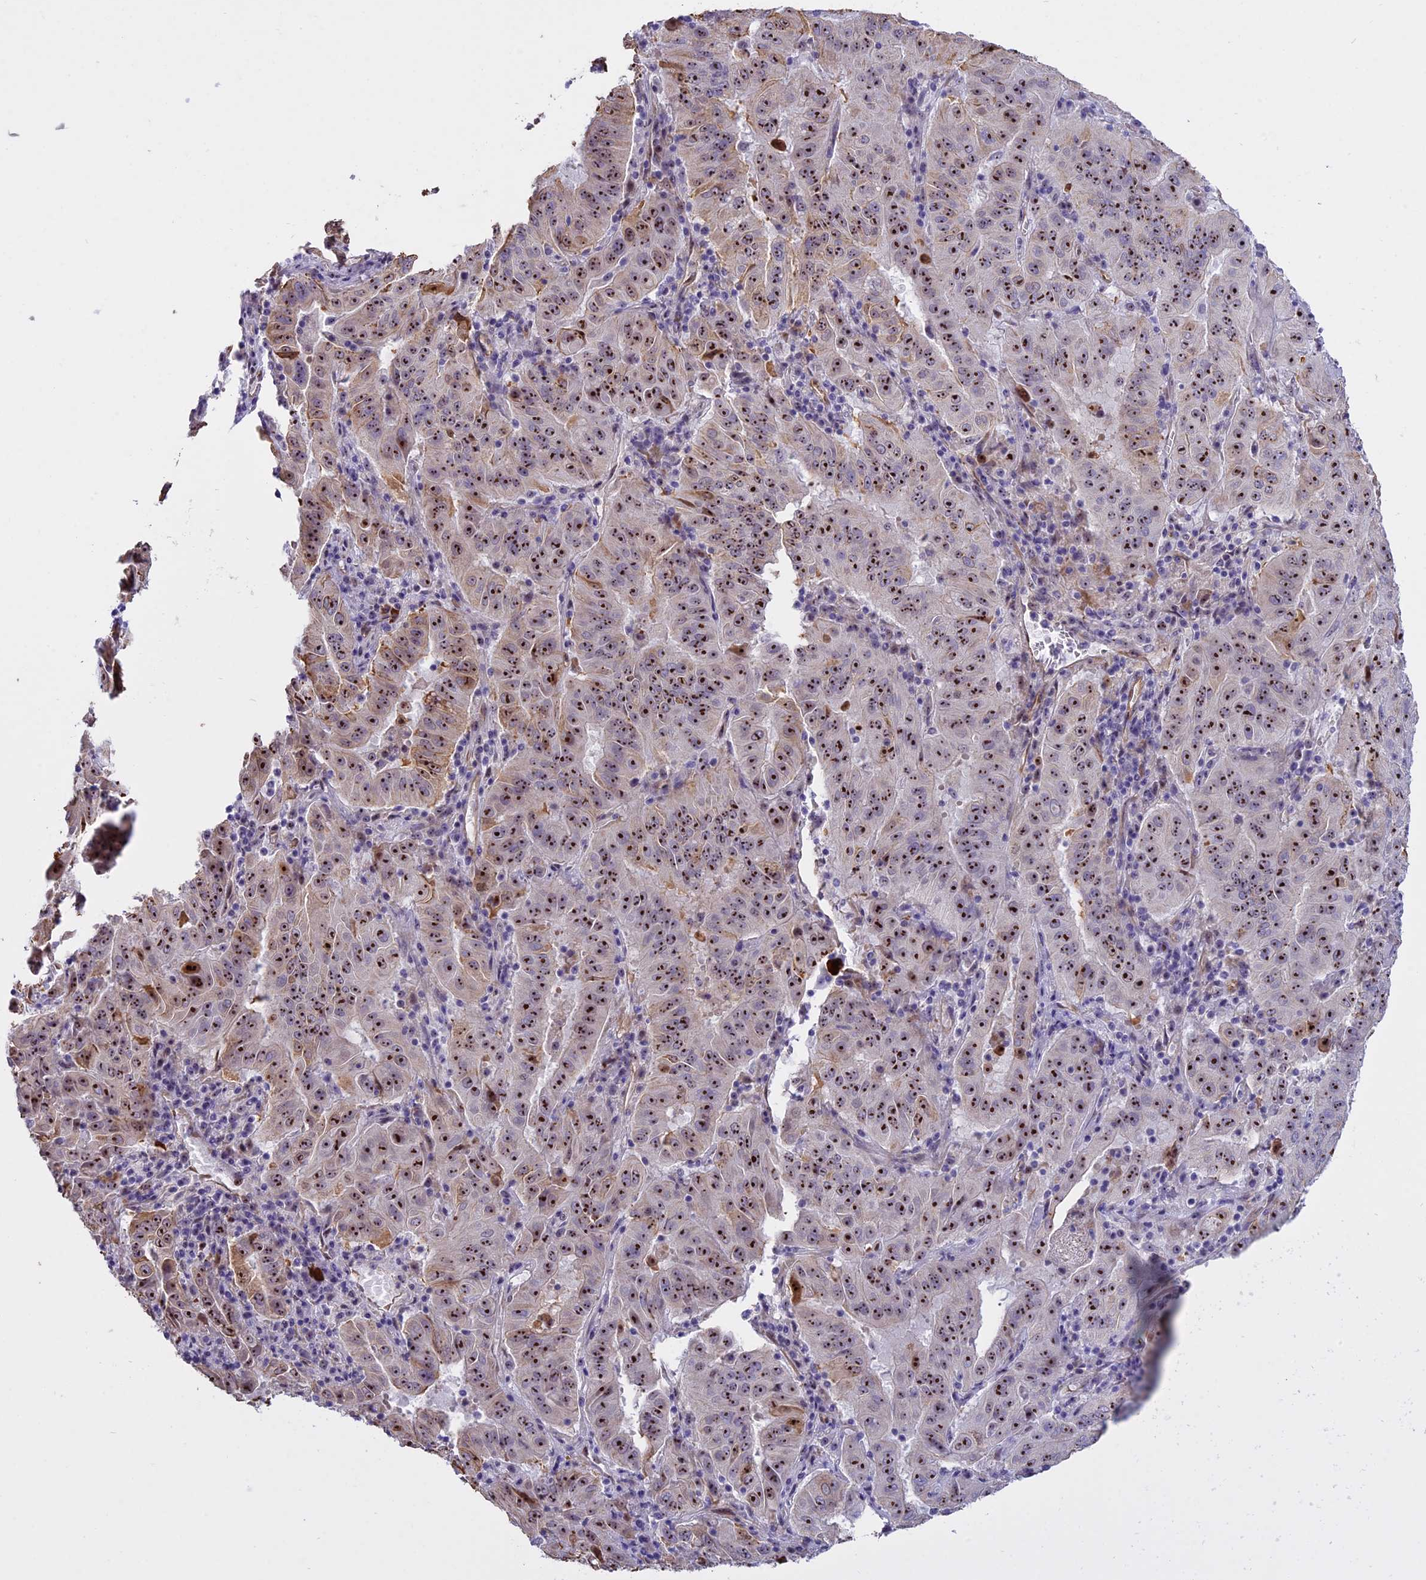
{"staining": {"intensity": "strong", "quantity": ">75%", "location": "nuclear"}, "tissue": "pancreatic cancer", "cell_type": "Tumor cells", "image_type": "cancer", "snomed": [{"axis": "morphology", "description": "Adenocarcinoma, NOS"}, {"axis": "topography", "description": "Pancreas"}], "caption": "Human adenocarcinoma (pancreatic) stained for a protein (brown) demonstrates strong nuclear positive positivity in approximately >75% of tumor cells.", "gene": "TBL3", "patient": {"sex": "male", "age": 63}}